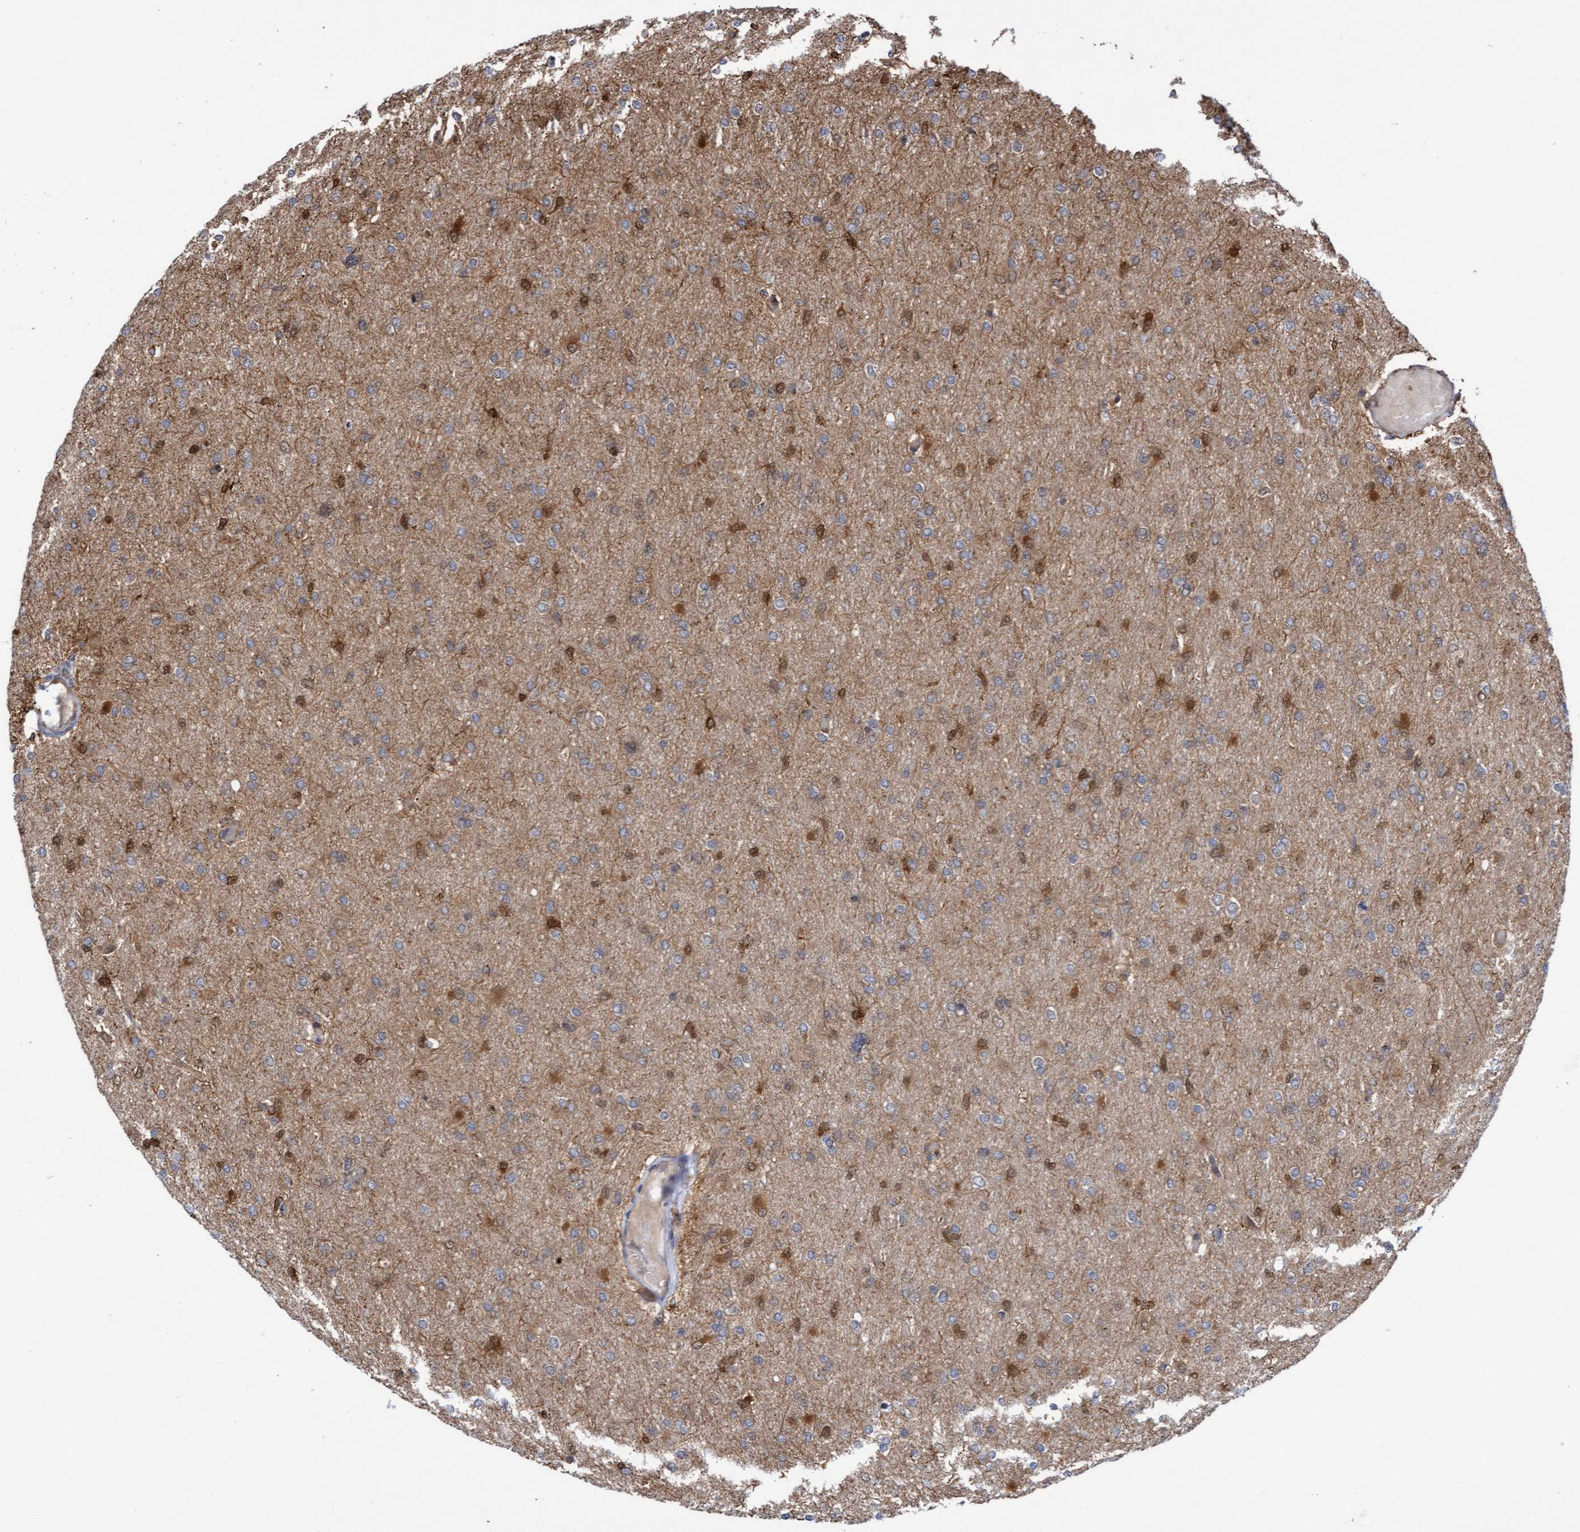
{"staining": {"intensity": "moderate", "quantity": "25%-75%", "location": "nuclear"}, "tissue": "glioma", "cell_type": "Tumor cells", "image_type": "cancer", "snomed": [{"axis": "morphology", "description": "Glioma, malignant, High grade"}, {"axis": "topography", "description": "Cerebral cortex"}], "caption": "Immunohistochemistry histopathology image of malignant glioma (high-grade) stained for a protein (brown), which exhibits medium levels of moderate nuclear positivity in about 25%-75% of tumor cells.", "gene": "ITFG1", "patient": {"sex": "female", "age": 36}}